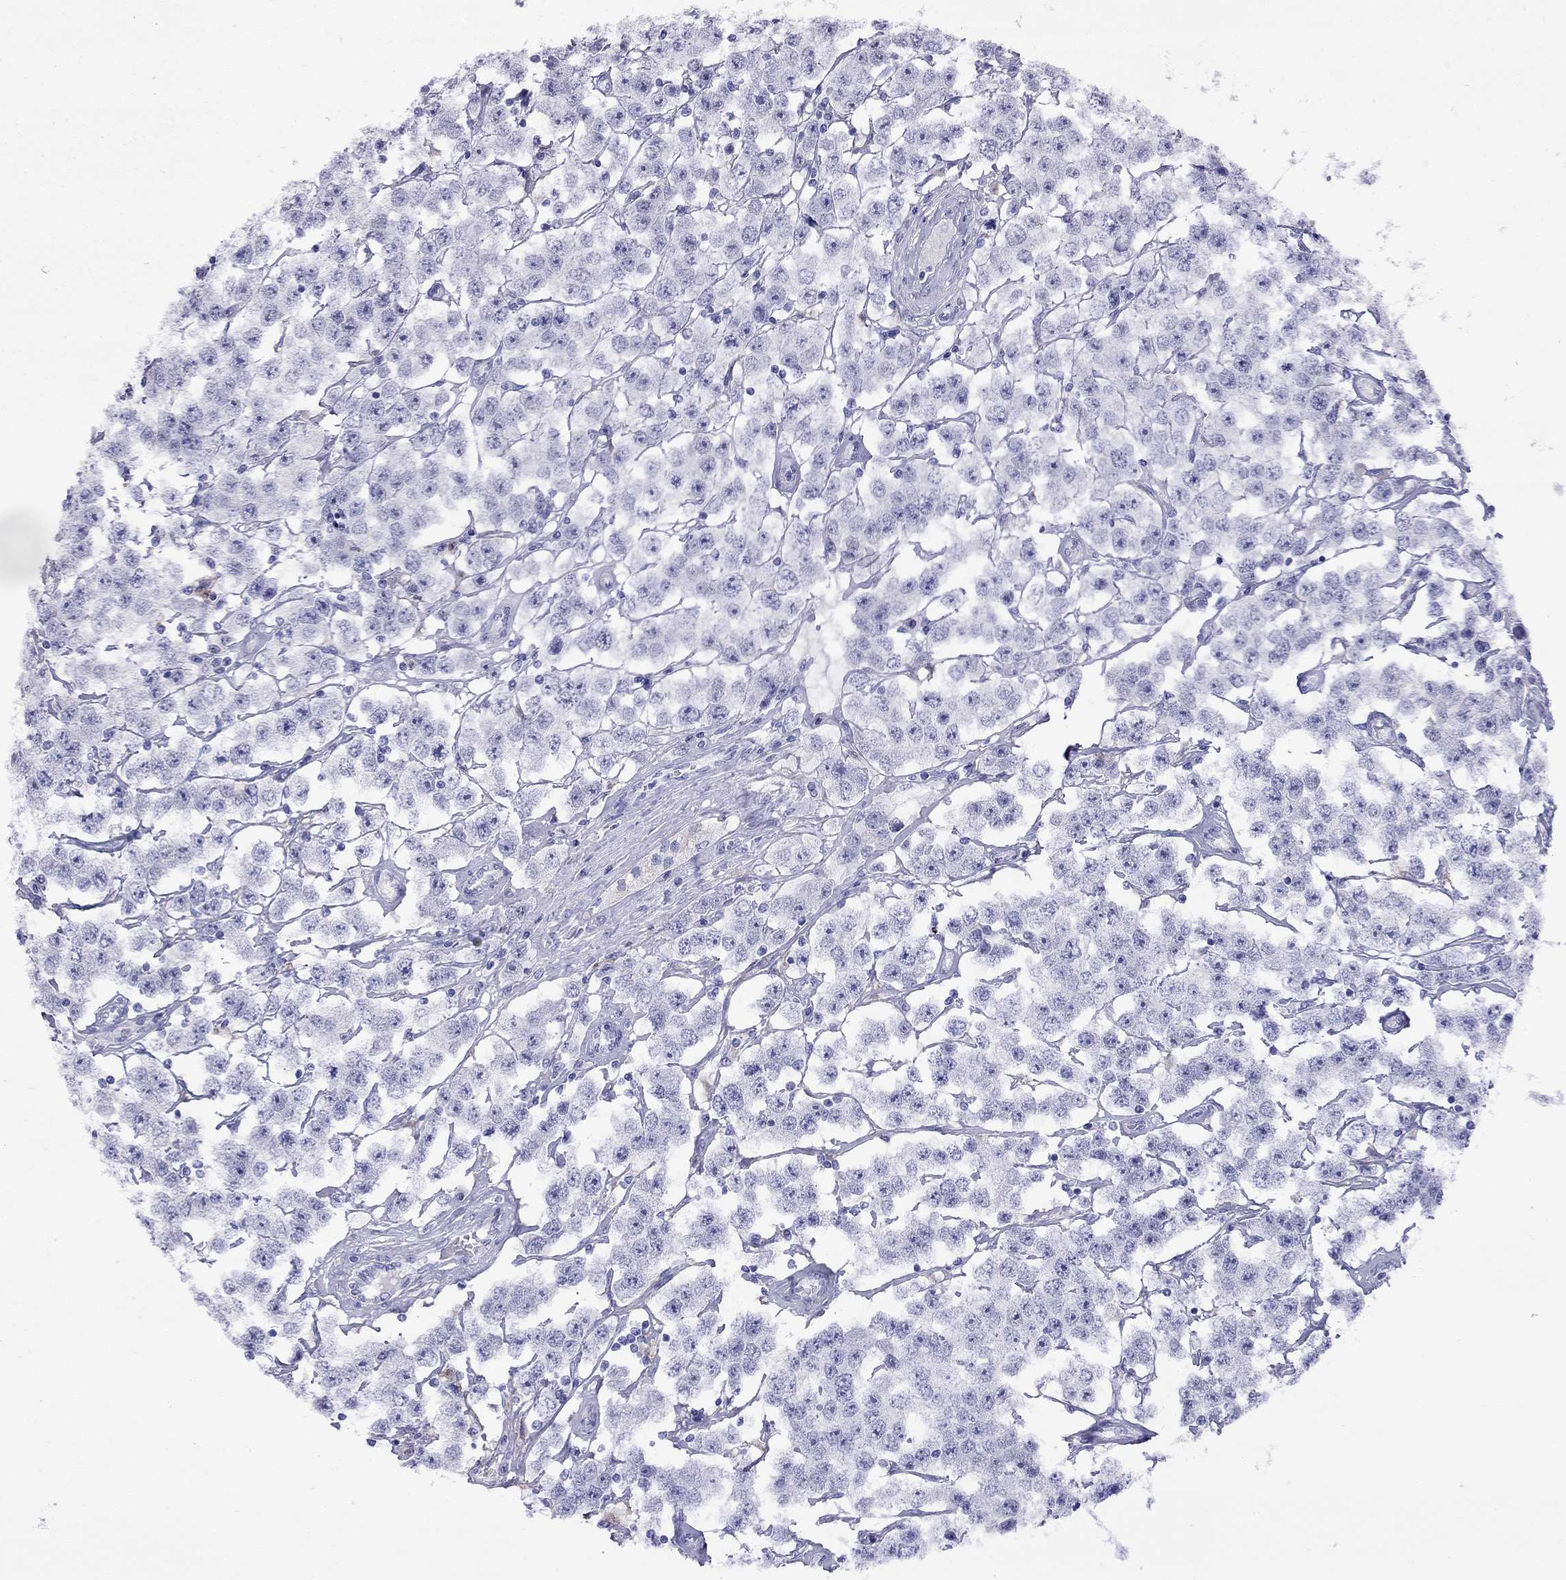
{"staining": {"intensity": "negative", "quantity": "none", "location": "none"}, "tissue": "testis cancer", "cell_type": "Tumor cells", "image_type": "cancer", "snomed": [{"axis": "morphology", "description": "Seminoma, NOS"}, {"axis": "topography", "description": "Testis"}], "caption": "A high-resolution photomicrograph shows IHC staining of seminoma (testis), which shows no significant positivity in tumor cells.", "gene": "SLC30A8", "patient": {"sex": "male", "age": 52}}